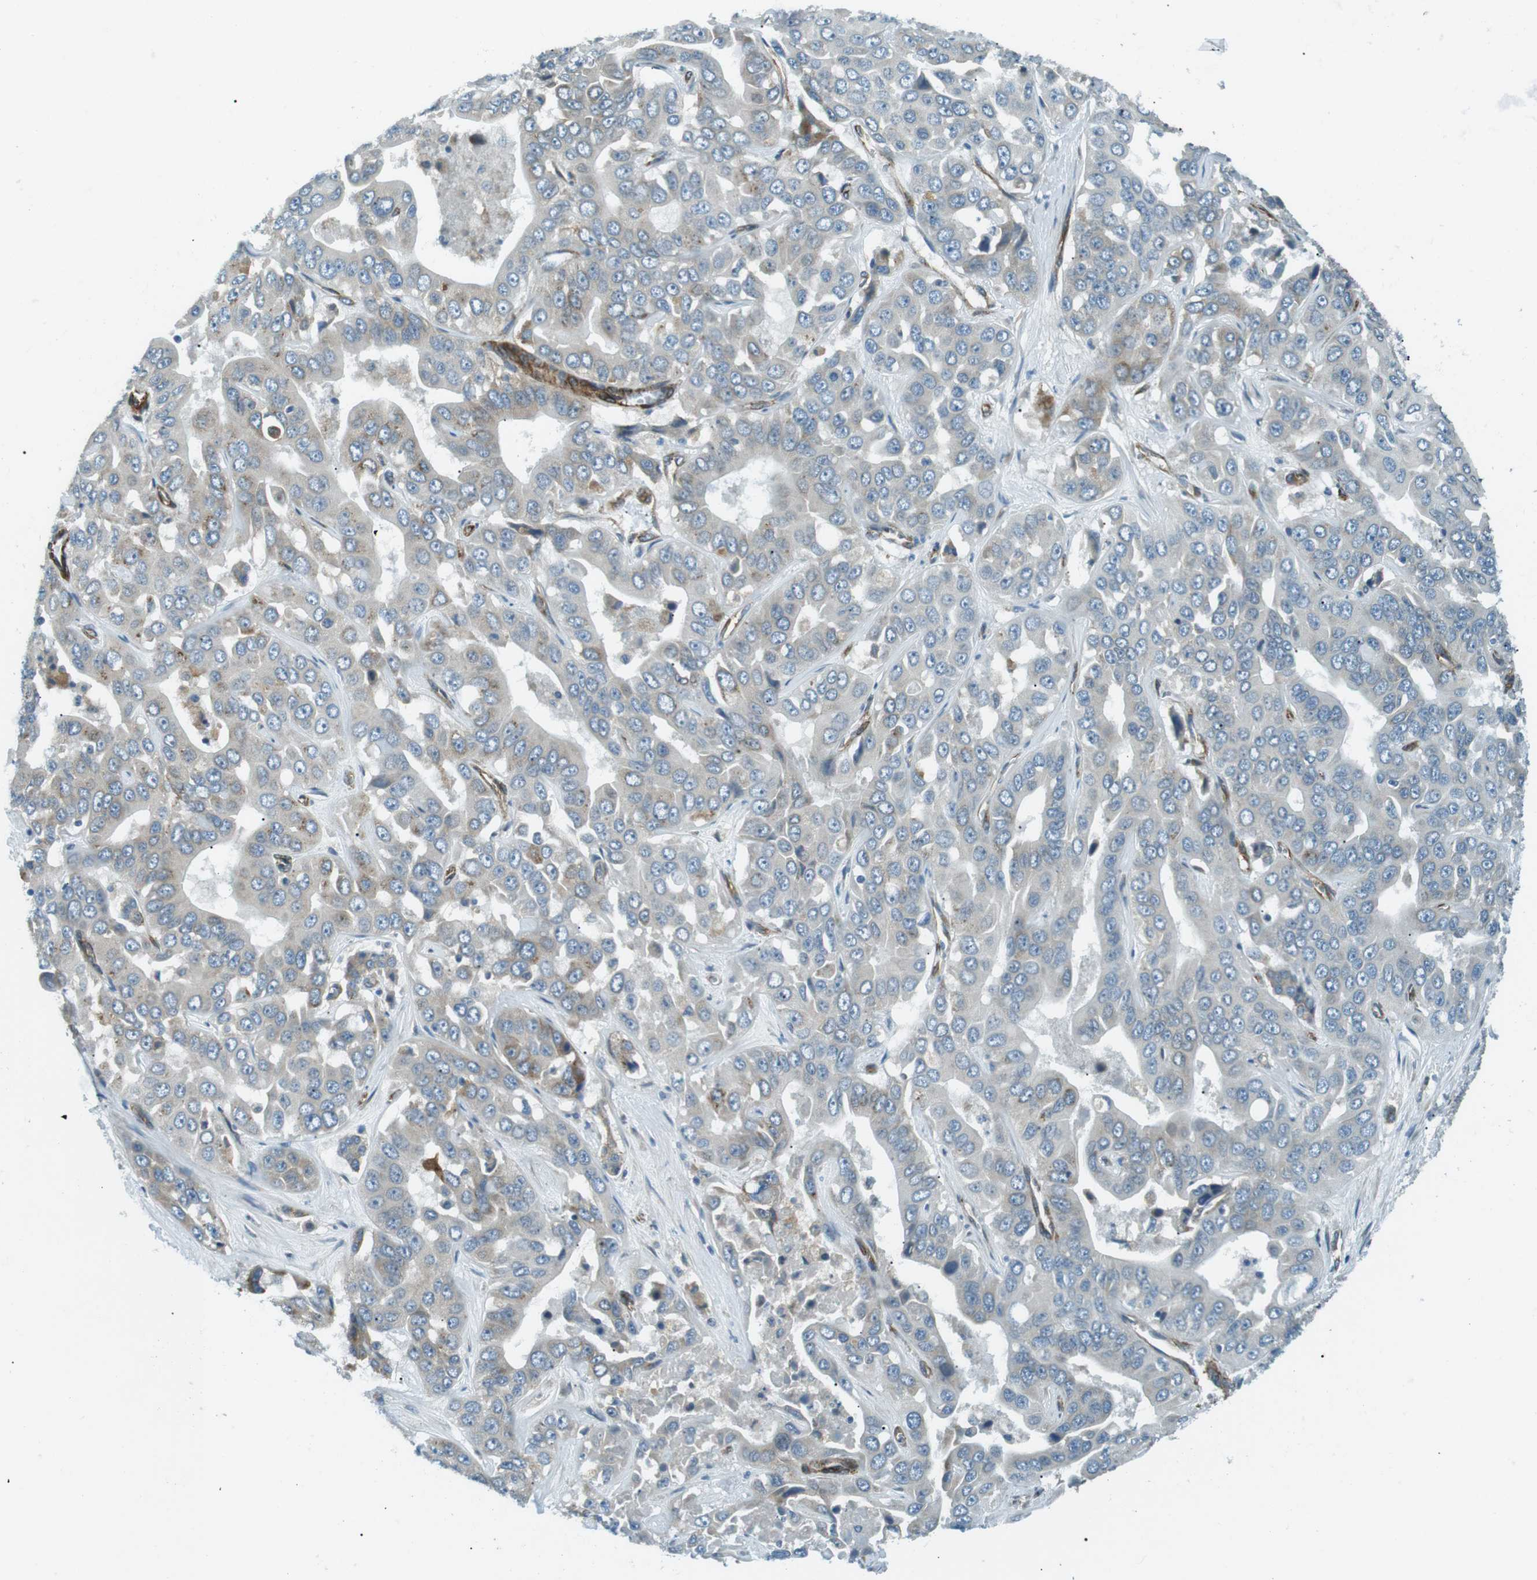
{"staining": {"intensity": "weak", "quantity": "<25%", "location": "cytoplasmic/membranous"}, "tissue": "liver cancer", "cell_type": "Tumor cells", "image_type": "cancer", "snomed": [{"axis": "morphology", "description": "Cholangiocarcinoma"}, {"axis": "topography", "description": "Liver"}], "caption": "This micrograph is of liver cholangiocarcinoma stained with immunohistochemistry to label a protein in brown with the nuclei are counter-stained blue. There is no positivity in tumor cells. The staining is performed using DAB brown chromogen with nuclei counter-stained in using hematoxylin.", "gene": "ODR4", "patient": {"sex": "female", "age": 52}}